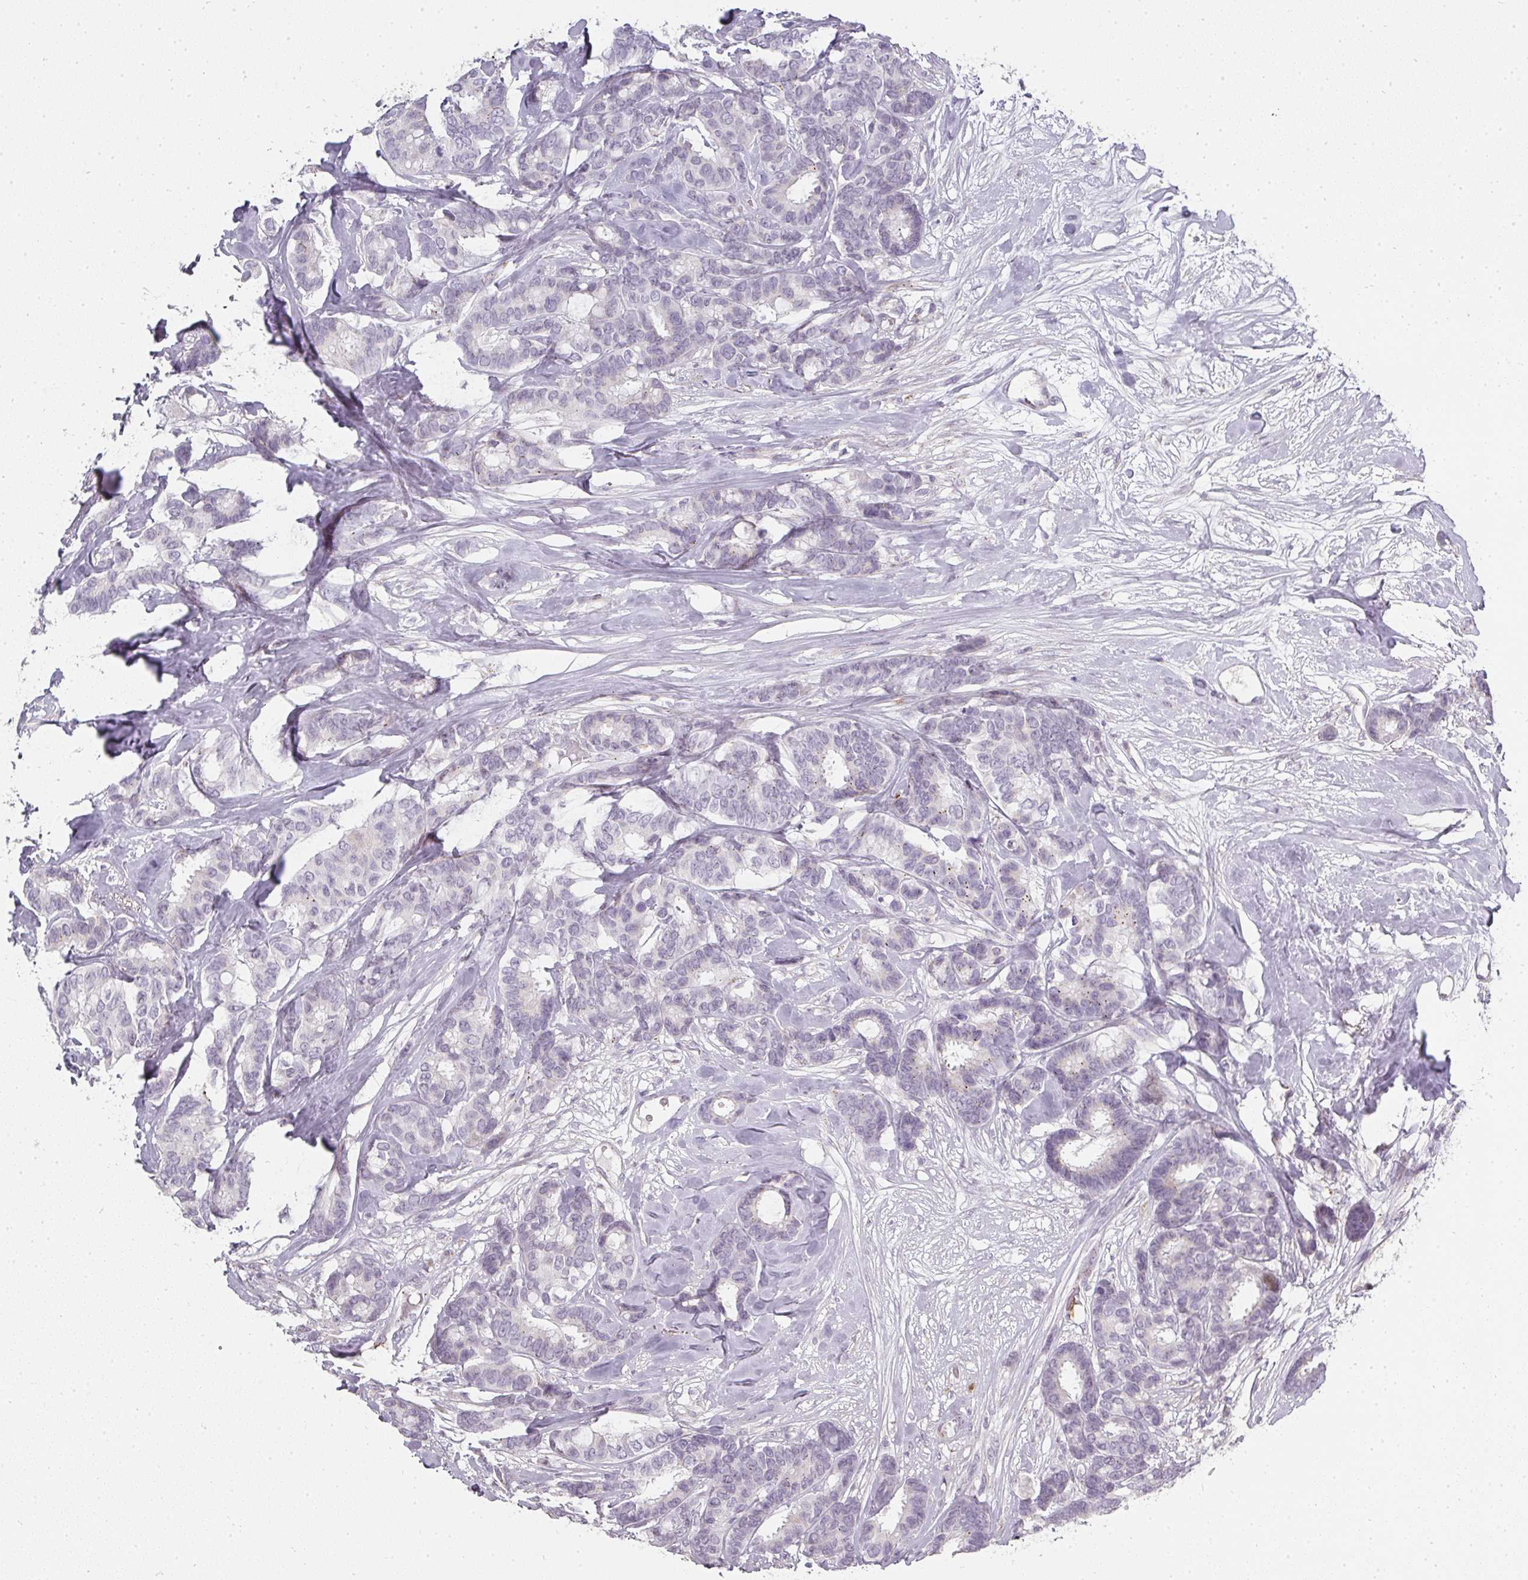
{"staining": {"intensity": "negative", "quantity": "none", "location": "none"}, "tissue": "breast cancer", "cell_type": "Tumor cells", "image_type": "cancer", "snomed": [{"axis": "morphology", "description": "Duct carcinoma"}, {"axis": "topography", "description": "Breast"}], "caption": "Tumor cells show no significant protein staining in invasive ductal carcinoma (breast). (Brightfield microscopy of DAB (3,3'-diaminobenzidine) IHC at high magnification).", "gene": "BIK", "patient": {"sex": "female", "age": 87}}